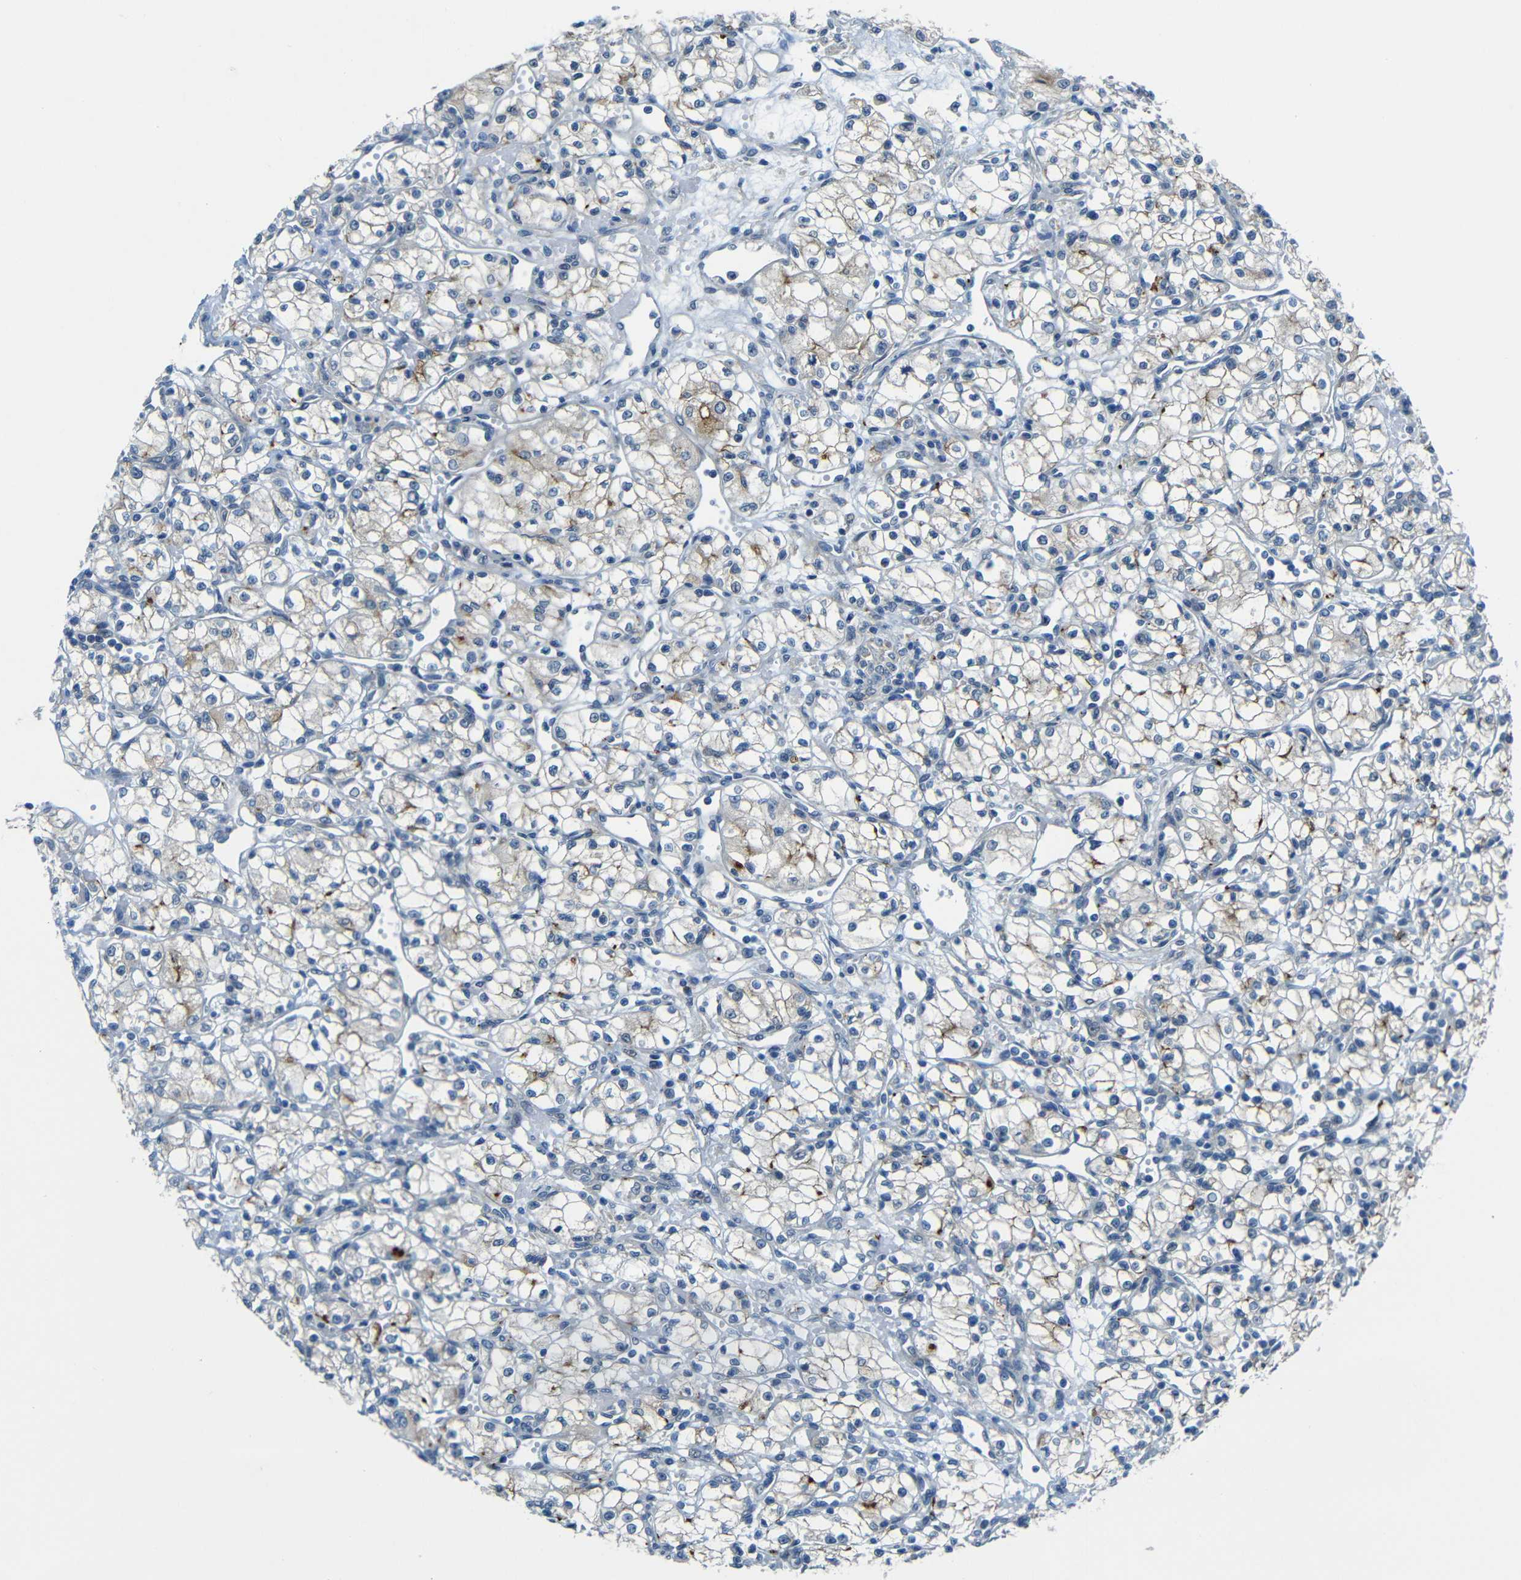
{"staining": {"intensity": "moderate", "quantity": "<25%", "location": "cytoplasmic/membranous"}, "tissue": "renal cancer", "cell_type": "Tumor cells", "image_type": "cancer", "snomed": [{"axis": "morphology", "description": "Normal tissue, NOS"}, {"axis": "morphology", "description": "Adenocarcinoma, NOS"}, {"axis": "topography", "description": "Kidney"}], "caption": "A brown stain highlights moderate cytoplasmic/membranous positivity of a protein in adenocarcinoma (renal) tumor cells.", "gene": "ANKRD22", "patient": {"sex": "male", "age": 59}}